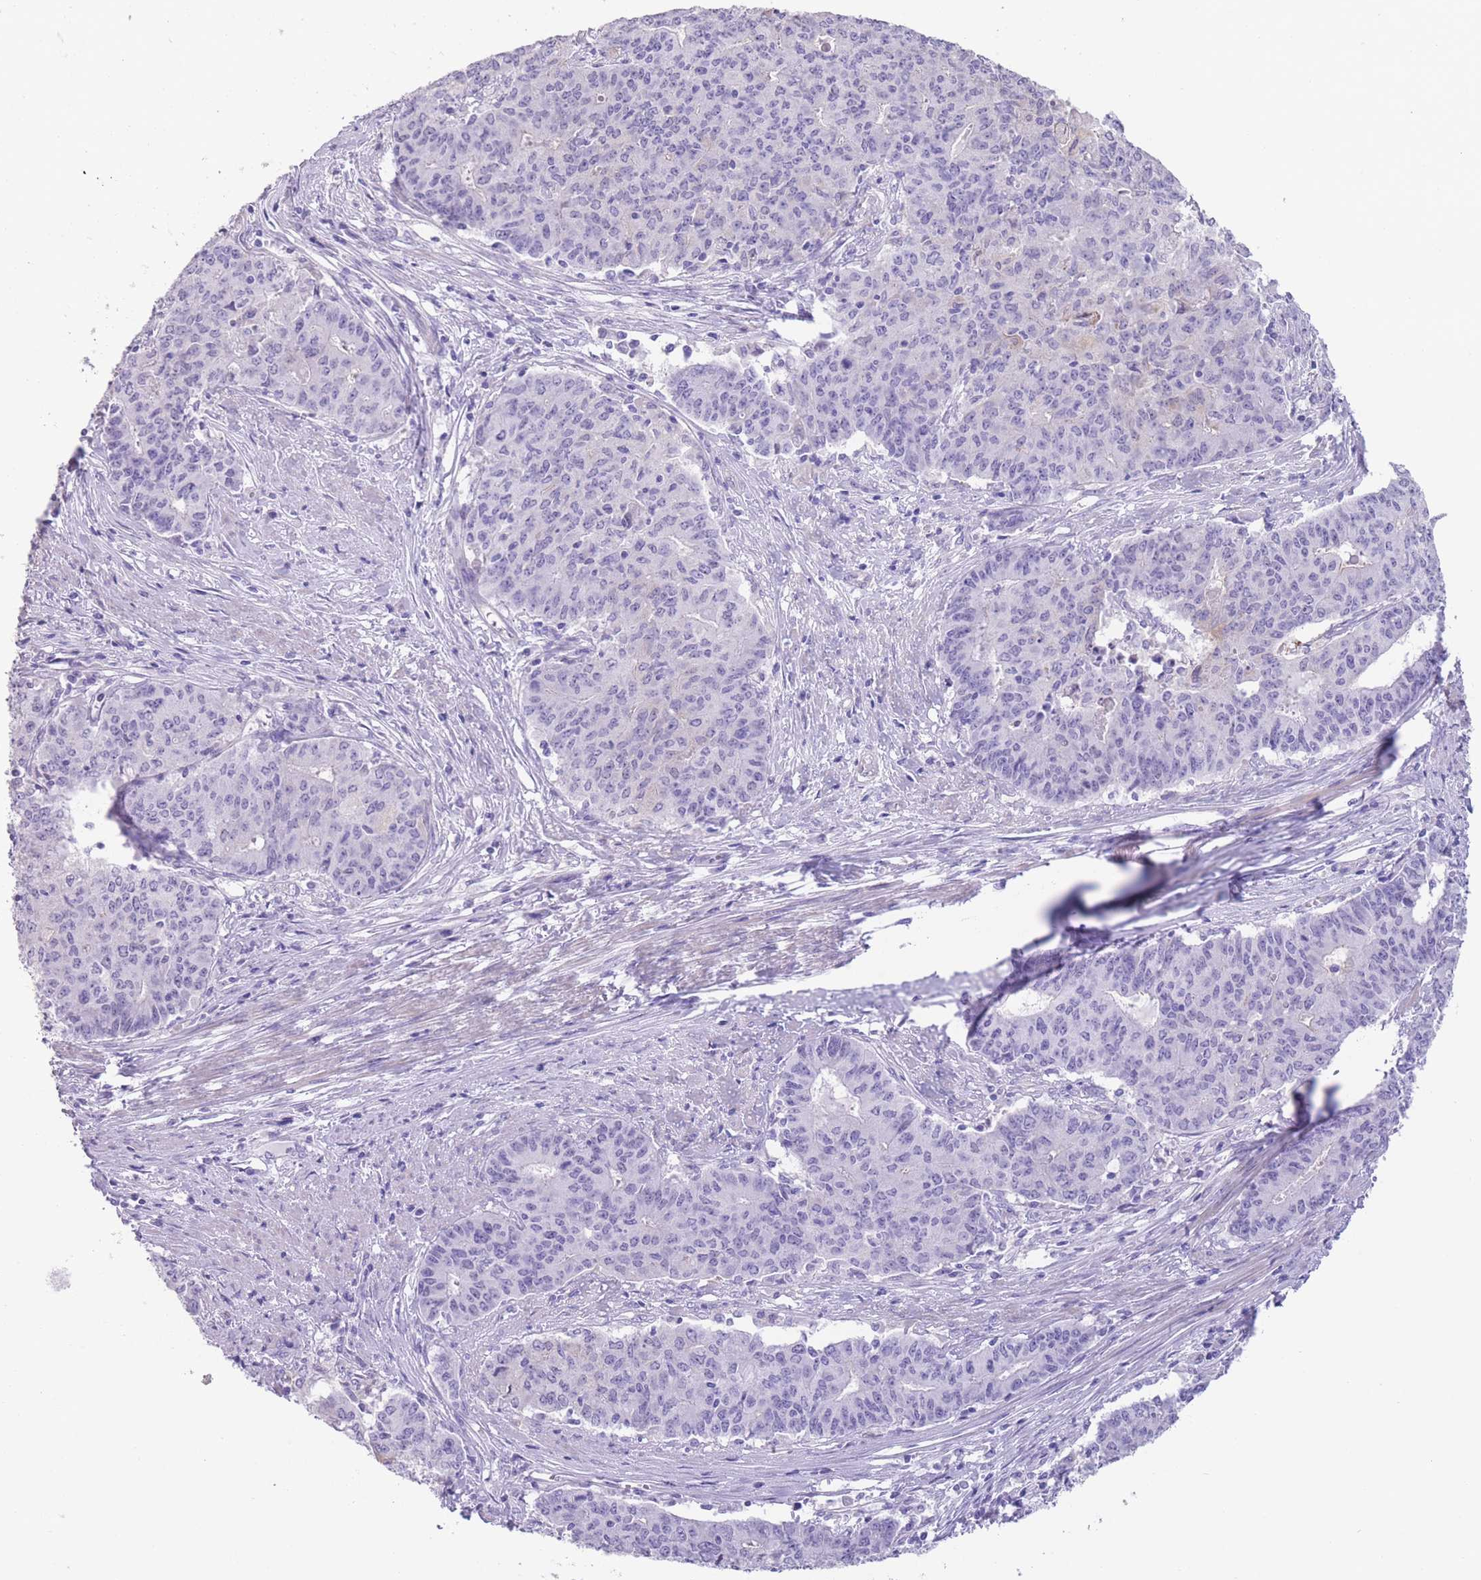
{"staining": {"intensity": "negative", "quantity": "none", "location": "none"}, "tissue": "endometrial cancer", "cell_type": "Tumor cells", "image_type": "cancer", "snomed": [{"axis": "morphology", "description": "Adenocarcinoma, NOS"}, {"axis": "topography", "description": "Endometrium"}], "caption": "A photomicrograph of human endometrial adenocarcinoma is negative for staining in tumor cells. (DAB IHC, high magnification).", "gene": "RAI2", "patient": {"sex": "female", "age": 59}}